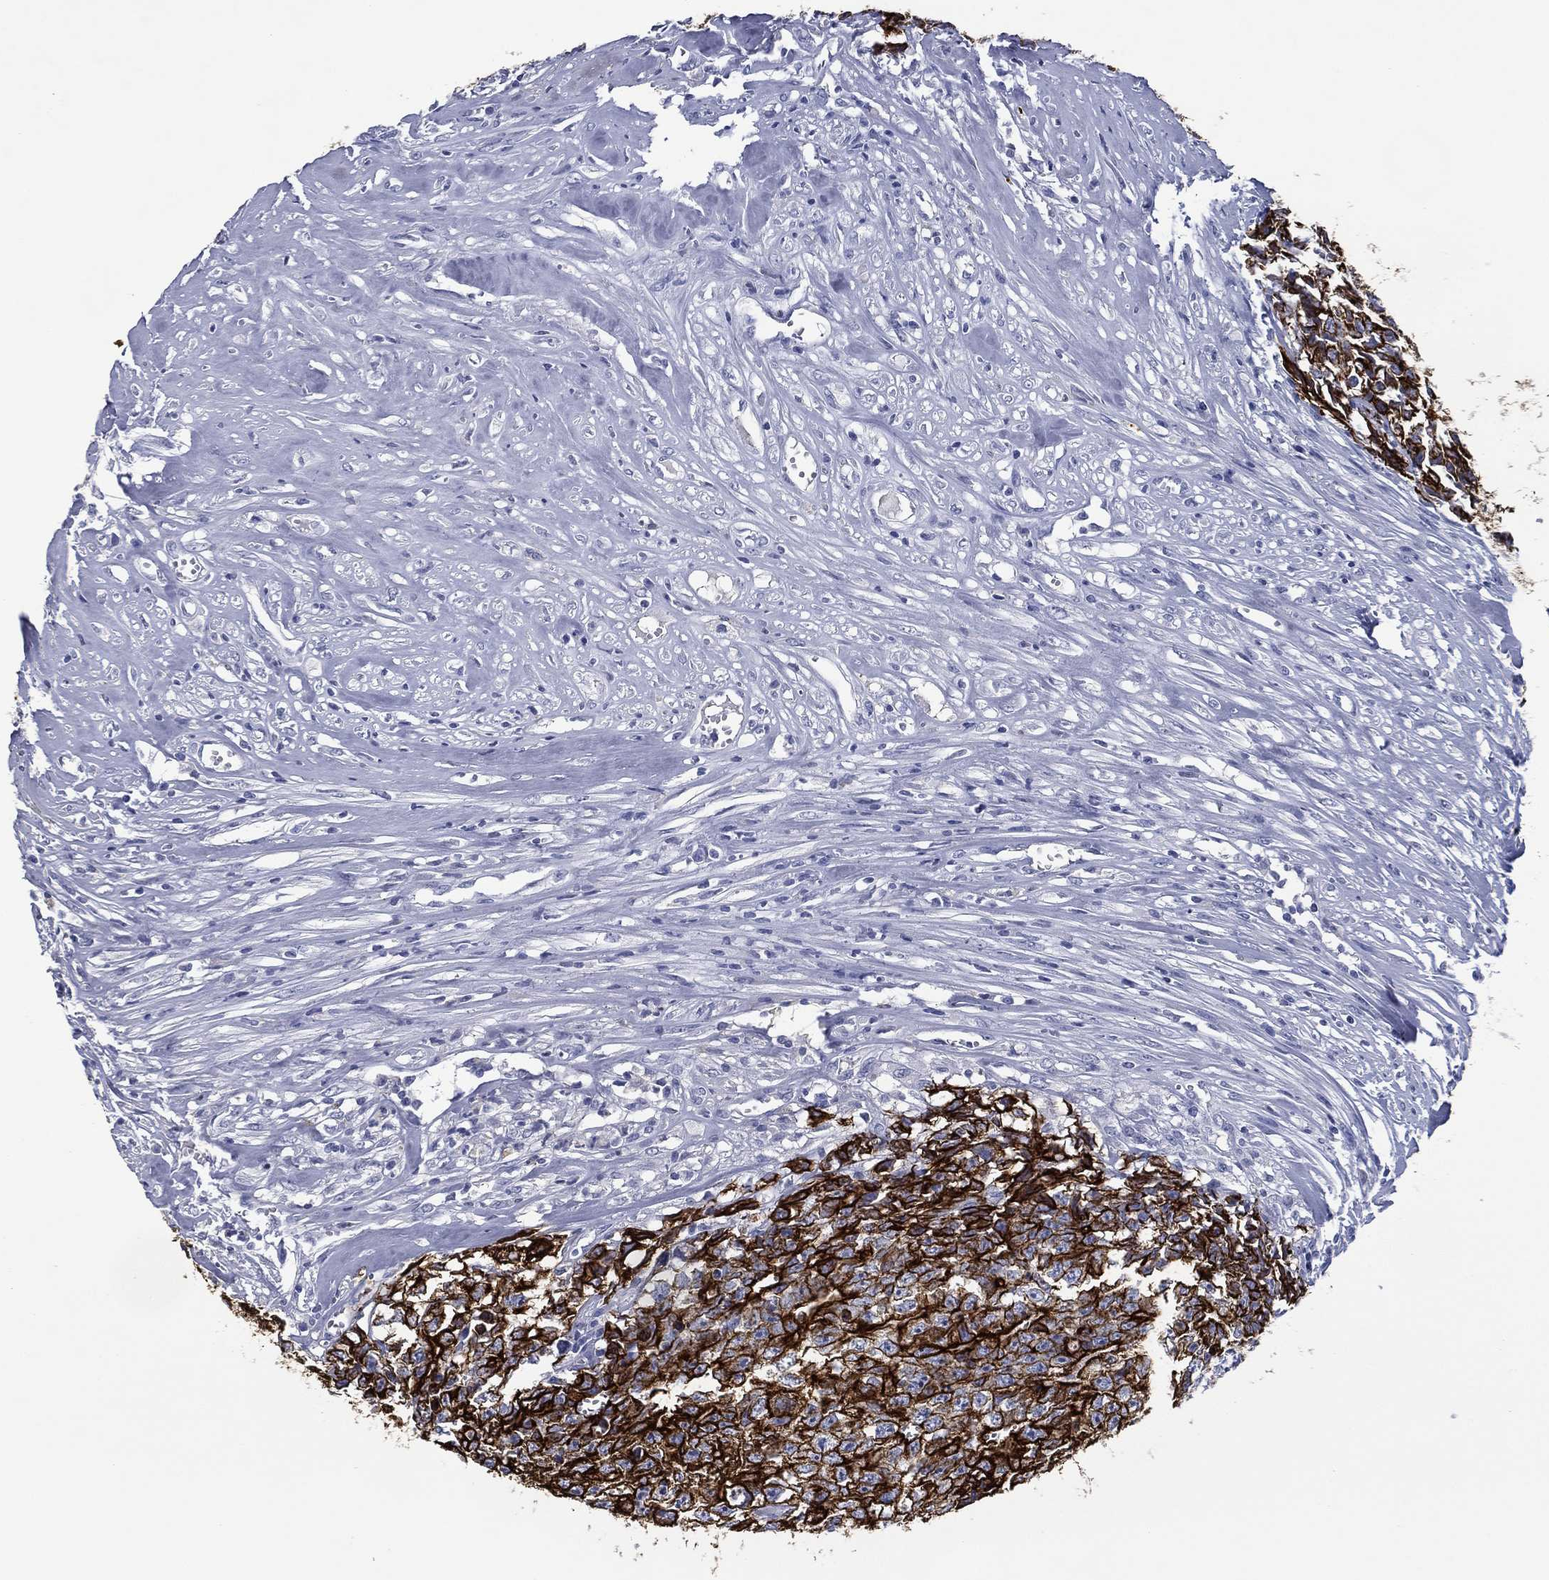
{"staining": {"intensity": "strong", "quantity": ">75%", "location": "cytoplasmic/membranous"}, "tissue": "testis cancer", "cell_type": "Tumor cells", "image_type": "cancer", "snomed": [{"axis": "morphology", "description": "Carcinoma, Embryonal, NOS"}, {"axis": "morphology", "description": "Teratoma, malignant, NOS"}, {"axis": "topography", "description": "Testis"}], "caption": "Teratoma (malignant) (testis) stained with a brown dye shows strong cytoplasmic/membranous positive positivity in about >75% of tumor cells.", "gene": "KRT7", "patient": {"sex": "male", "age": 24}}